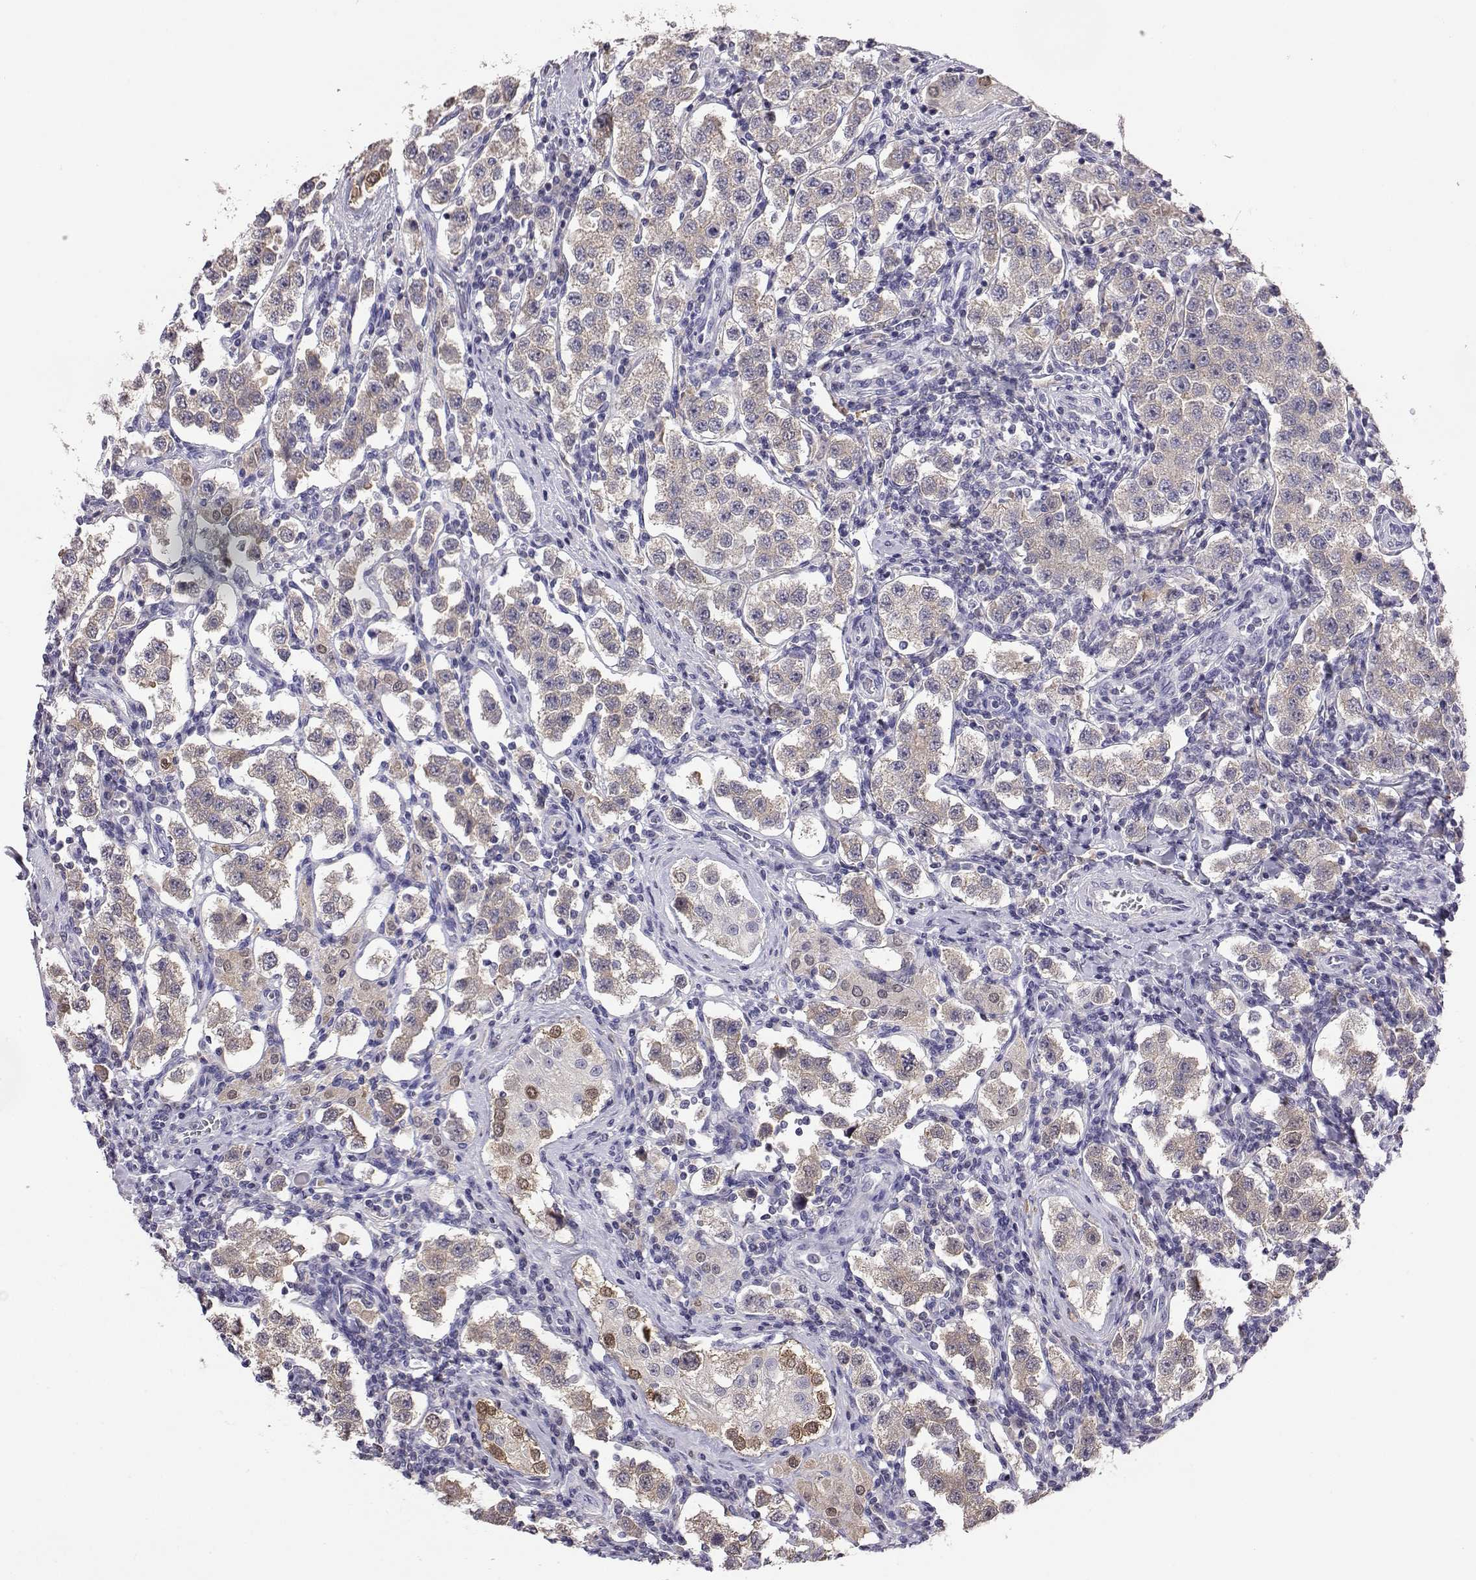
{"staining": {"intensity": "negative", "quantity": "none", "location": "none"}, "tissue": "testis cancer", "cell_type": "Tumor cells", "image_type": "cancer", "snomed": [{"axis": "morphology", "description": "Seminoma, NOS"}, {"axis": "topography", "description": "Testis"}], "caption": "The histopathology image demonstrates no significant positivity in tumor cells of testis seminoma.", "gene": "AKR1B1", "patient": {"sex": "male", "age": 37}}